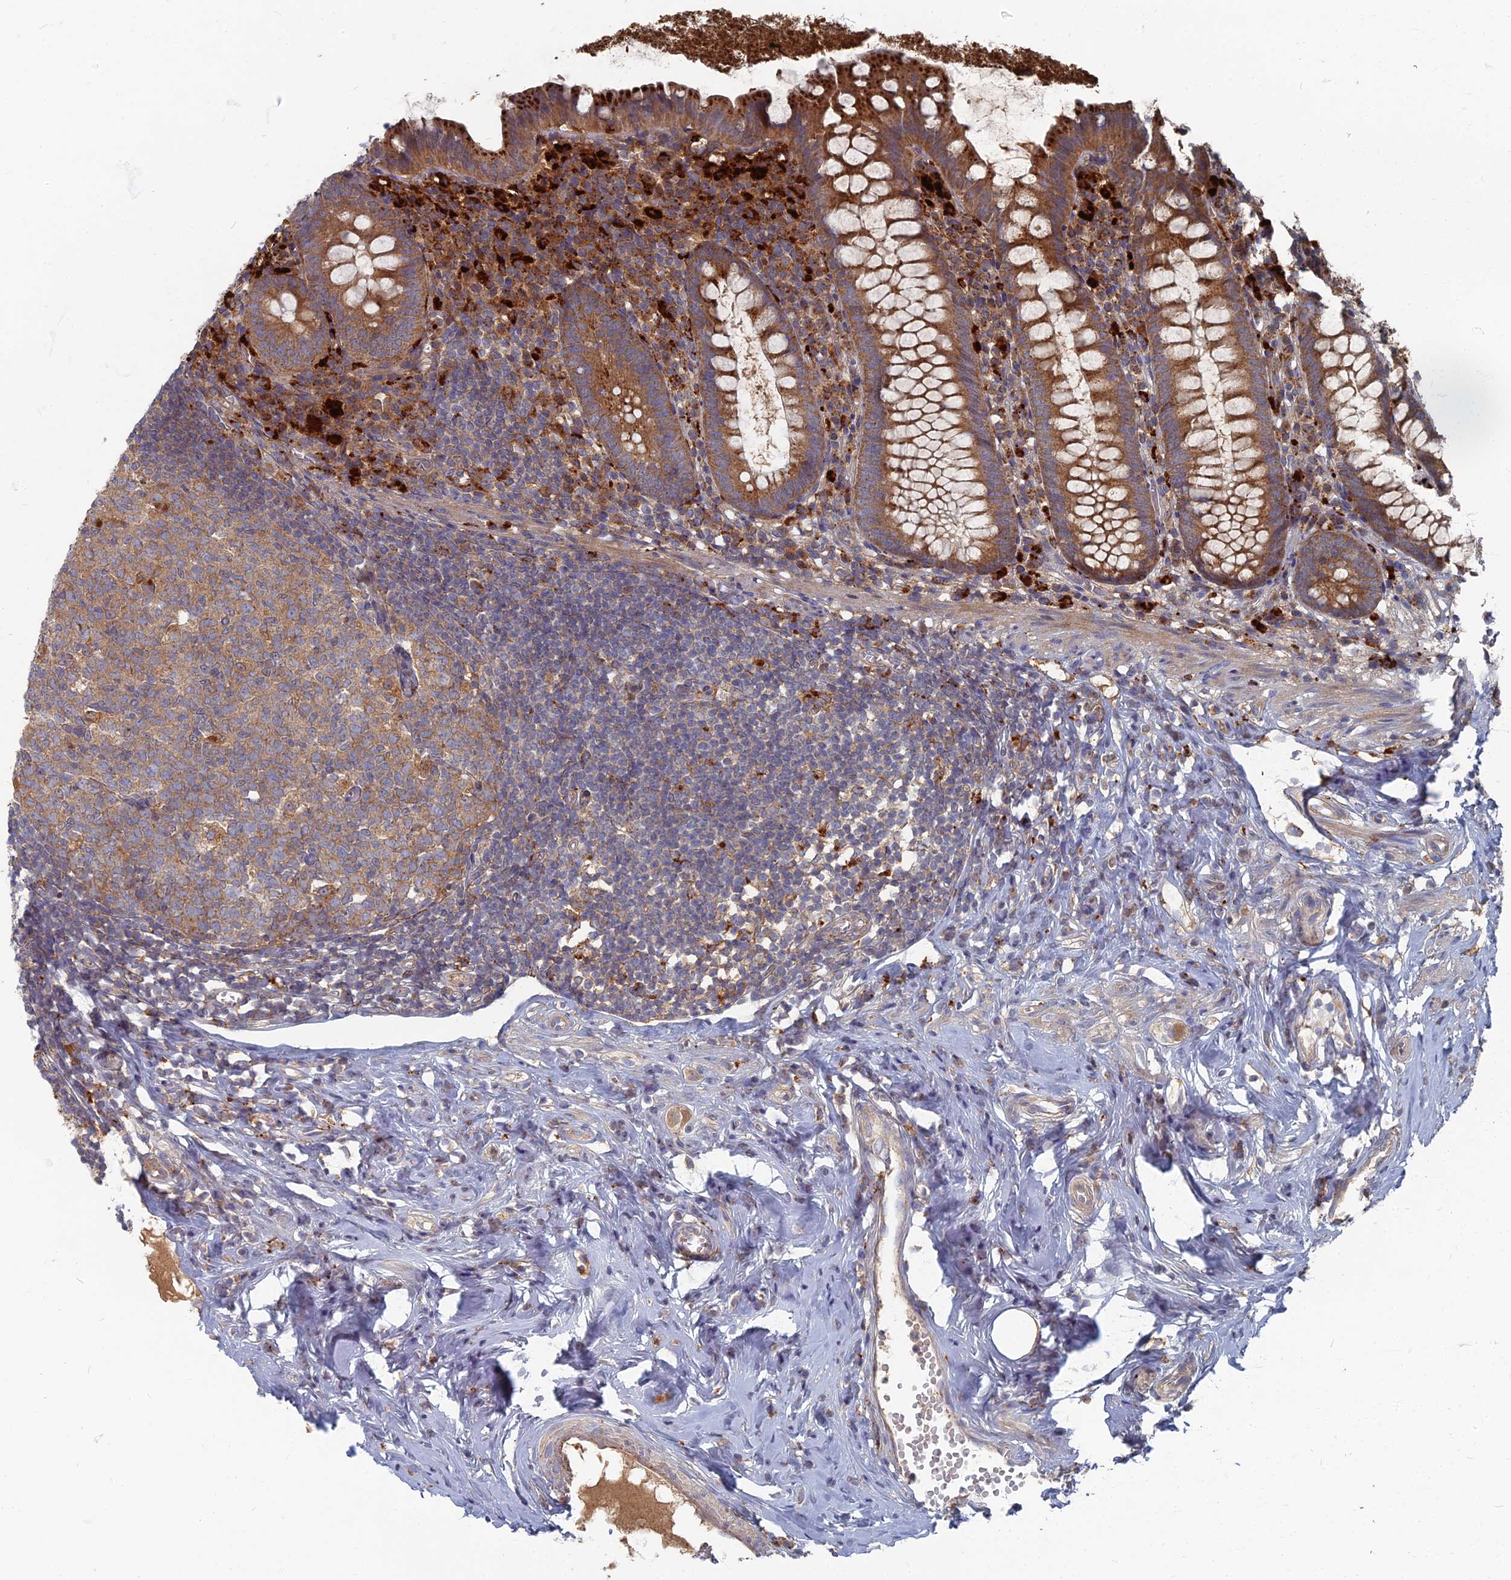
{"staining": {"intensity": "strong", "quantity": ">75%", "location": "cytoplasmic/membranous"}, "tissue": "appendix", "cell_type": "Glandular cells", "image_type": "normal", "snomed": [{"axis": "morphology", "description": "Normal tissue, NOS"}, {"axis": "topography", "description": "Appendix"}], "caption": "Human appendix stained with a brown dye exhibits strong cytoplasmic/membranous positive positivity in about >75% of glandular cells.", "gene": "PPCDC", "patient": {"sex": "female", "age": 51}}